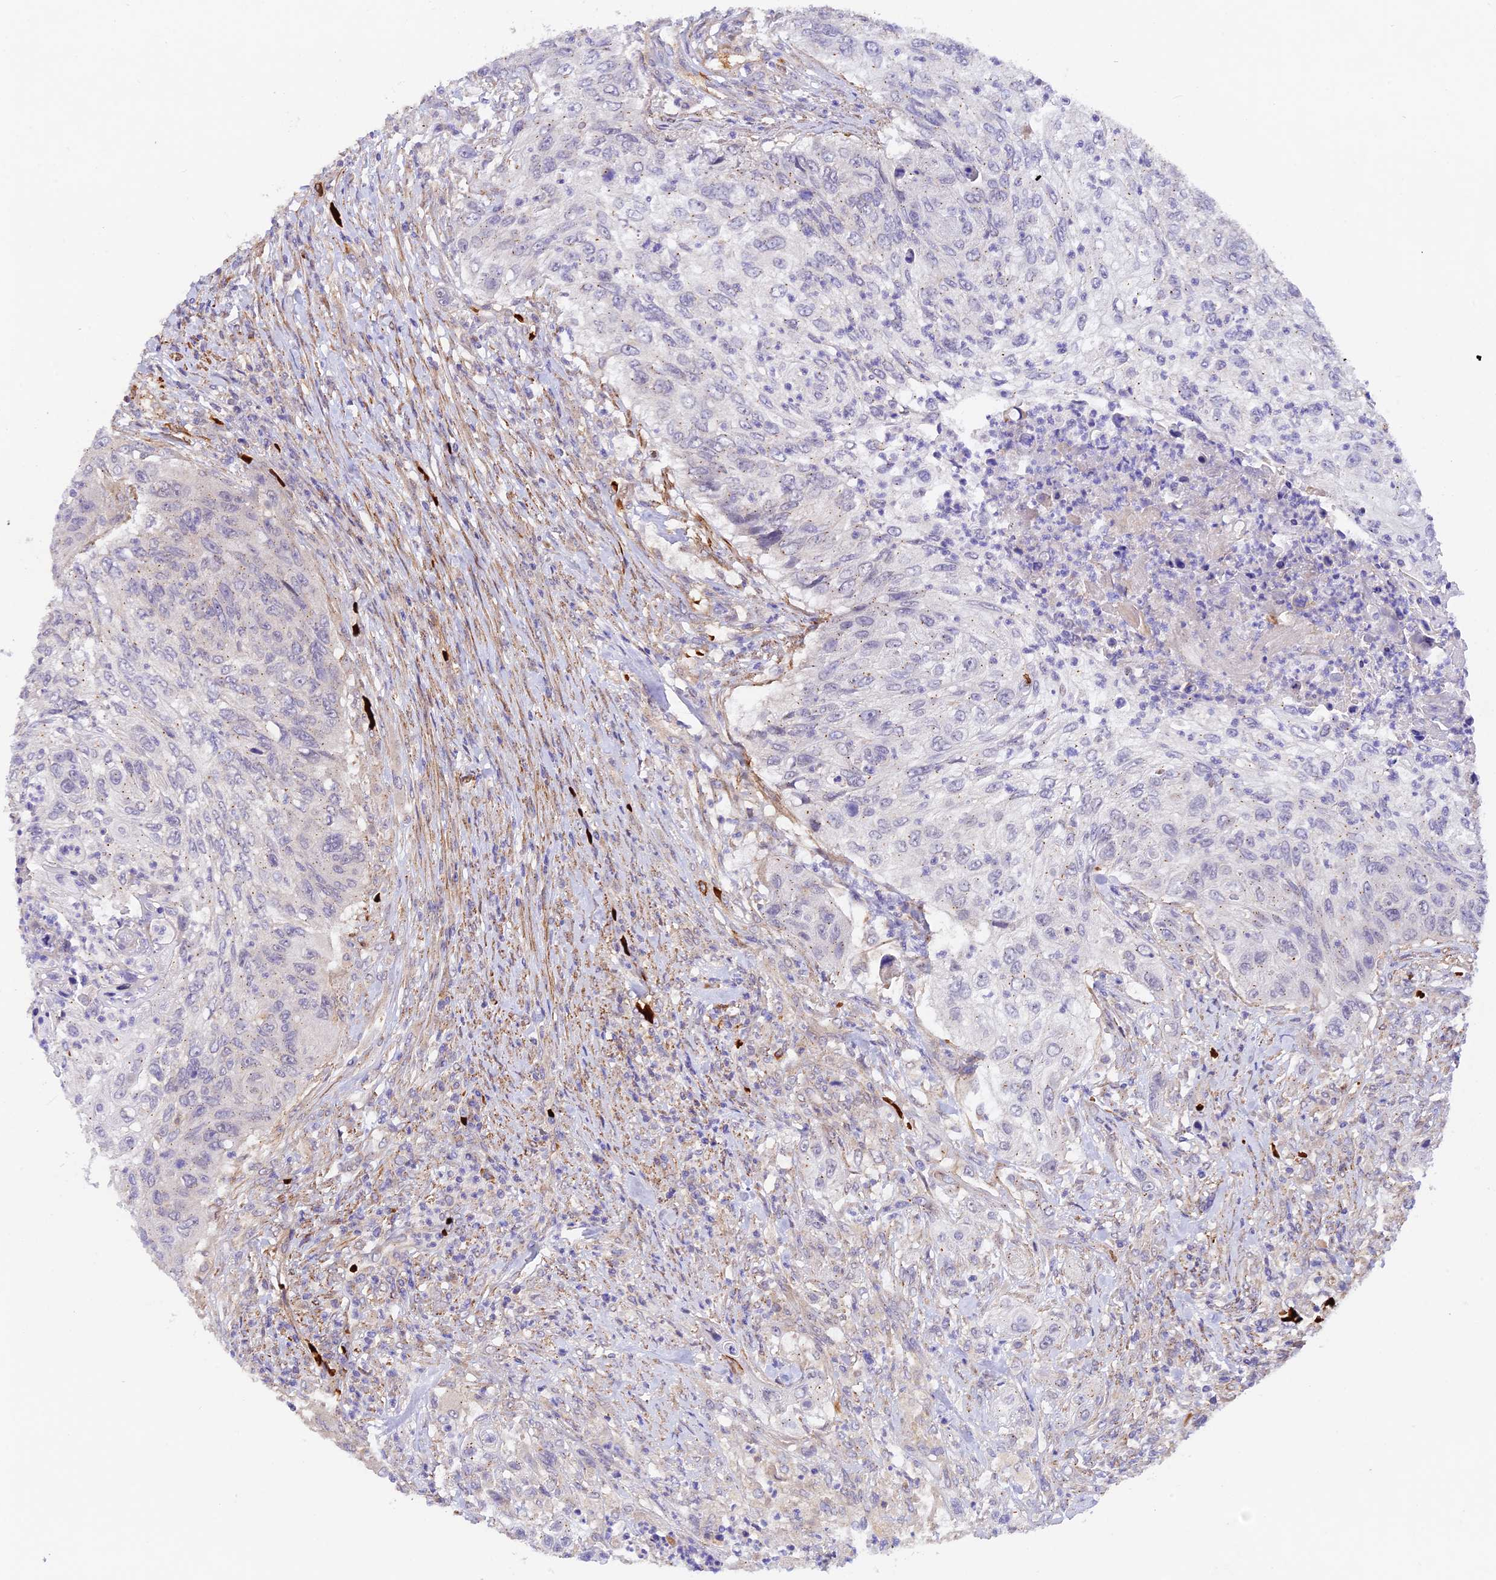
{"staining": {"intensity": "negative", "quantity": "none", "location": "none"}, "tissue": "urothelial cancer", "cell_type": "Tumor cells", "image_type": "cancer", "snomed": [{"axis": "morphology", "description": "Urothelial carcinoma, High grade"}, {"axis": "topography", "description": "Urinary bladder"}], "caption": "DAB (3,3'-diaminobenzidine) immunohistochemical staining of high-grade urothelial carcinoma displays no significant positivity in tumor cells. The staining was performed using DAB (3,3'-diaminobenzidine) to visualize the protein expression in brown, while the nuclei were stained in blue with hematoxylin (Magnification: 20x).", "gene": "WDFY4", "patient": {"sex": "female", "age": 60}}